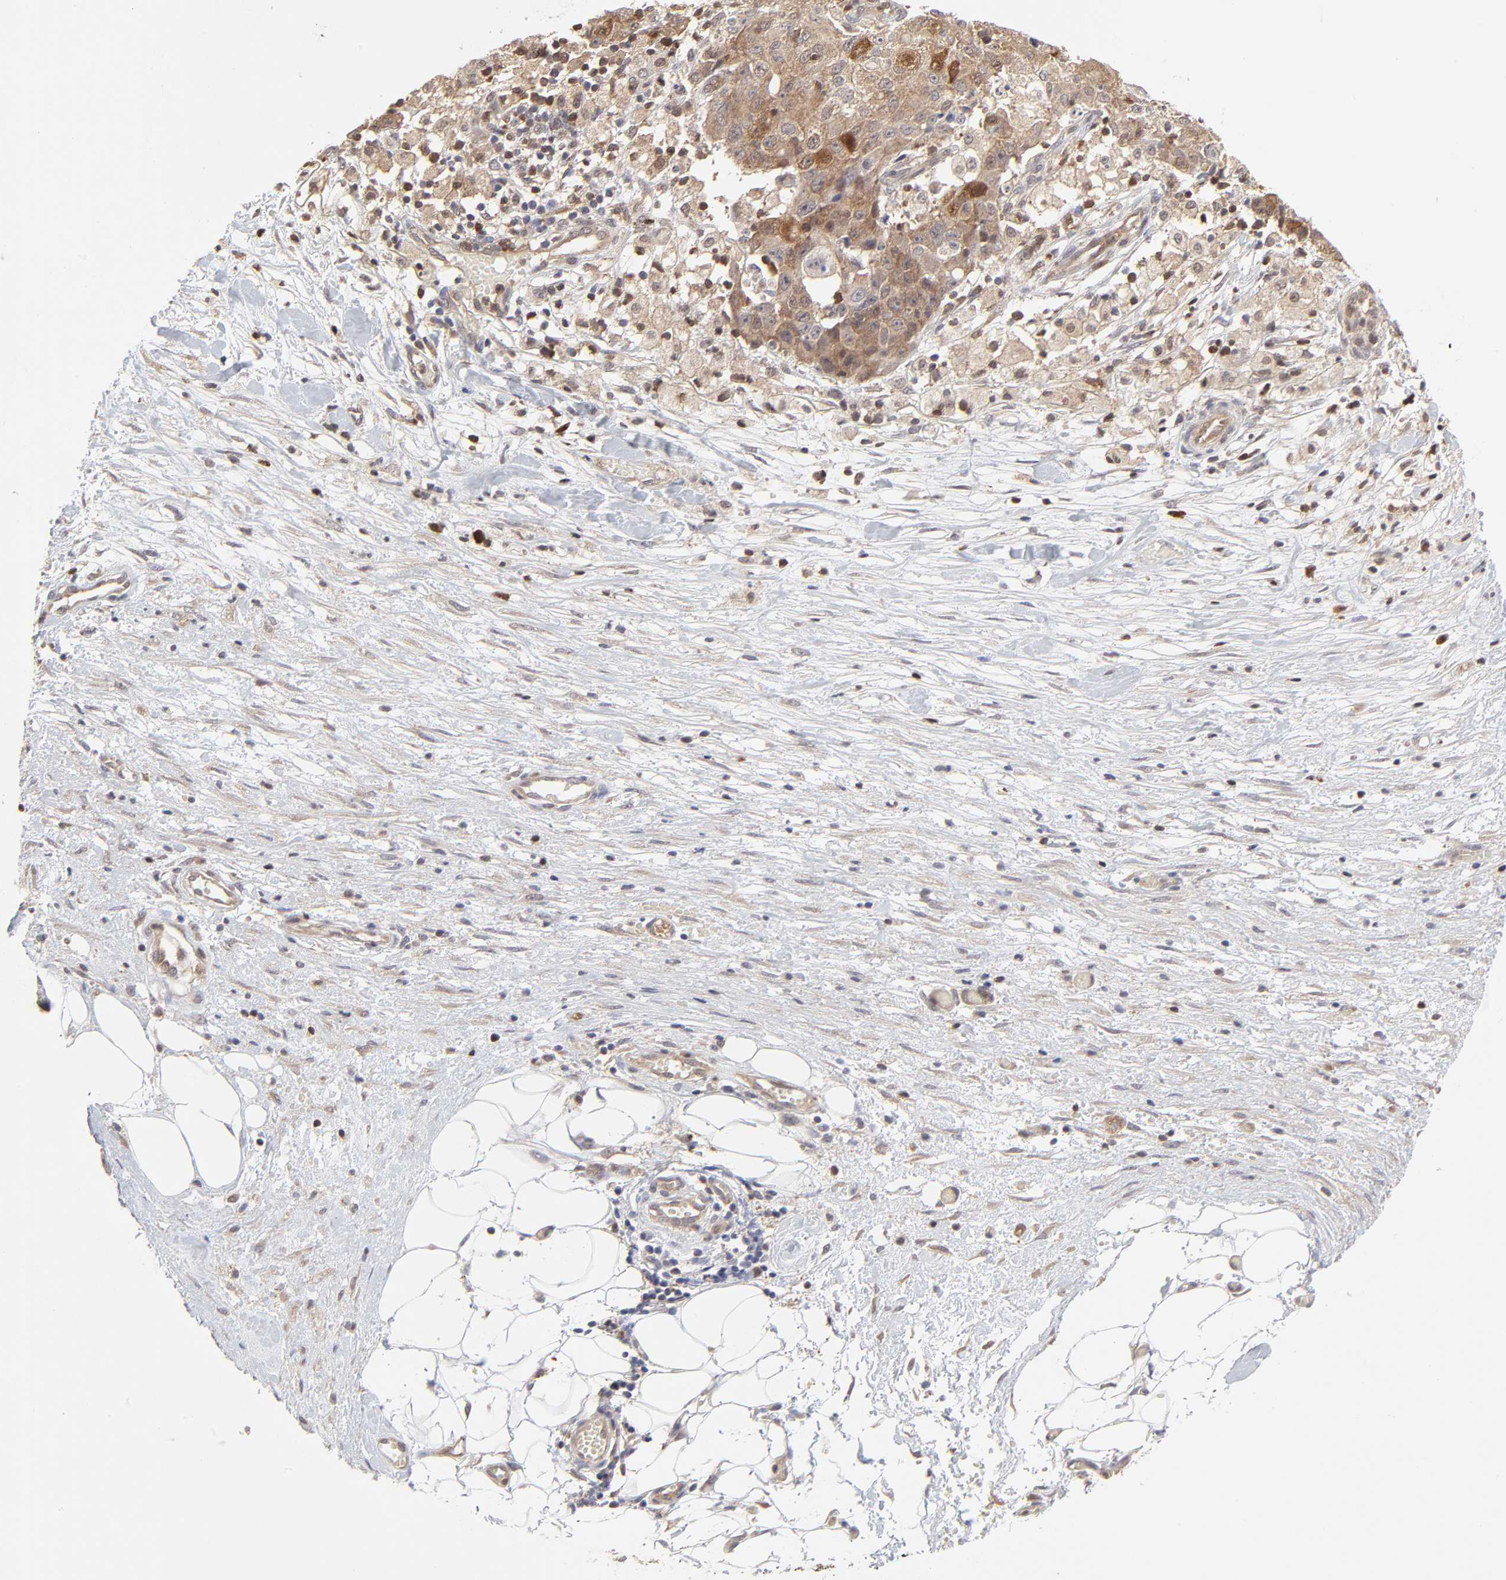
{"staining": {"intensity": "moderate", "quantity": ">75%", "location": "cytoplasmic/membranous"}, "tissue": "ovarian cancer", "cell_type": "Tumor cells", "image_type": "cancer", "snomed": [{"axis": "morphology", "description": "Carcinoma, endometroid"}, {"axis": "topography", "description": "Ovary"}], "caption": "High-power microscopy captured an immunohistochemistry (IHC) micrograph of ovarian cancer, revealing moderate cytoplasmic/membranous expression in approximately >75% of tumor cells.", "gene": "CASP3", "patient": {"sex": "female", "age": 42}}